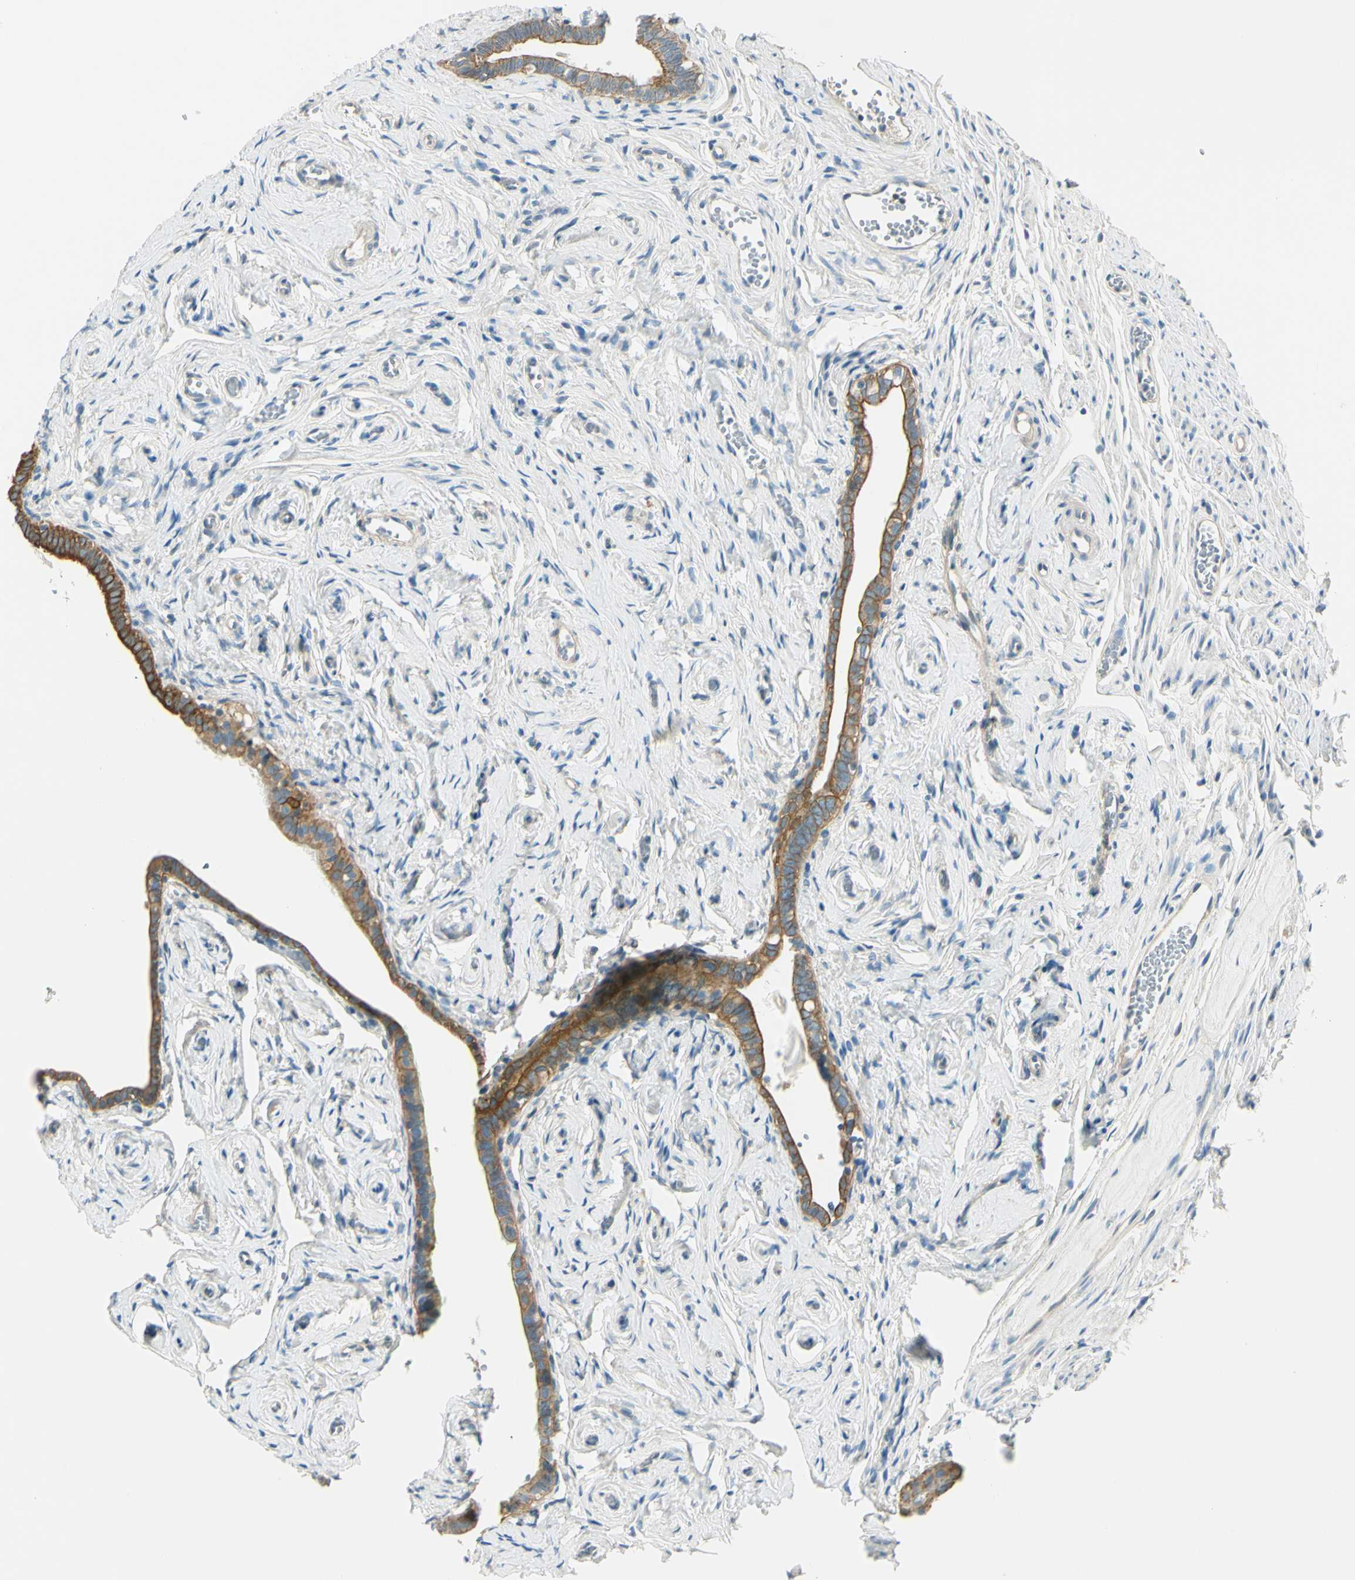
{"staining": {"intensity": "moderate", "quantity": "25%-75%", "location": "cytoplasmic/membranous"}, "tissue": "fallopian tube", "cell_type": "Glandular cells", "image_type": "normal", "snomed": [{"axis": "morphology", "description": "Normal tissue, NOS"}, {"axis": "topography", "description": "Fallopian tube"}], "caption": "This micrograph exhibits immunohistochemistry (IHC) staining of unremarkable human fallopian tube, with medium moderate cytoplasmic/membranous expression in about 25%-75% of glandular cells.", "gene": "LAMA3", "patient": {"sex": "female", "age": 71}}